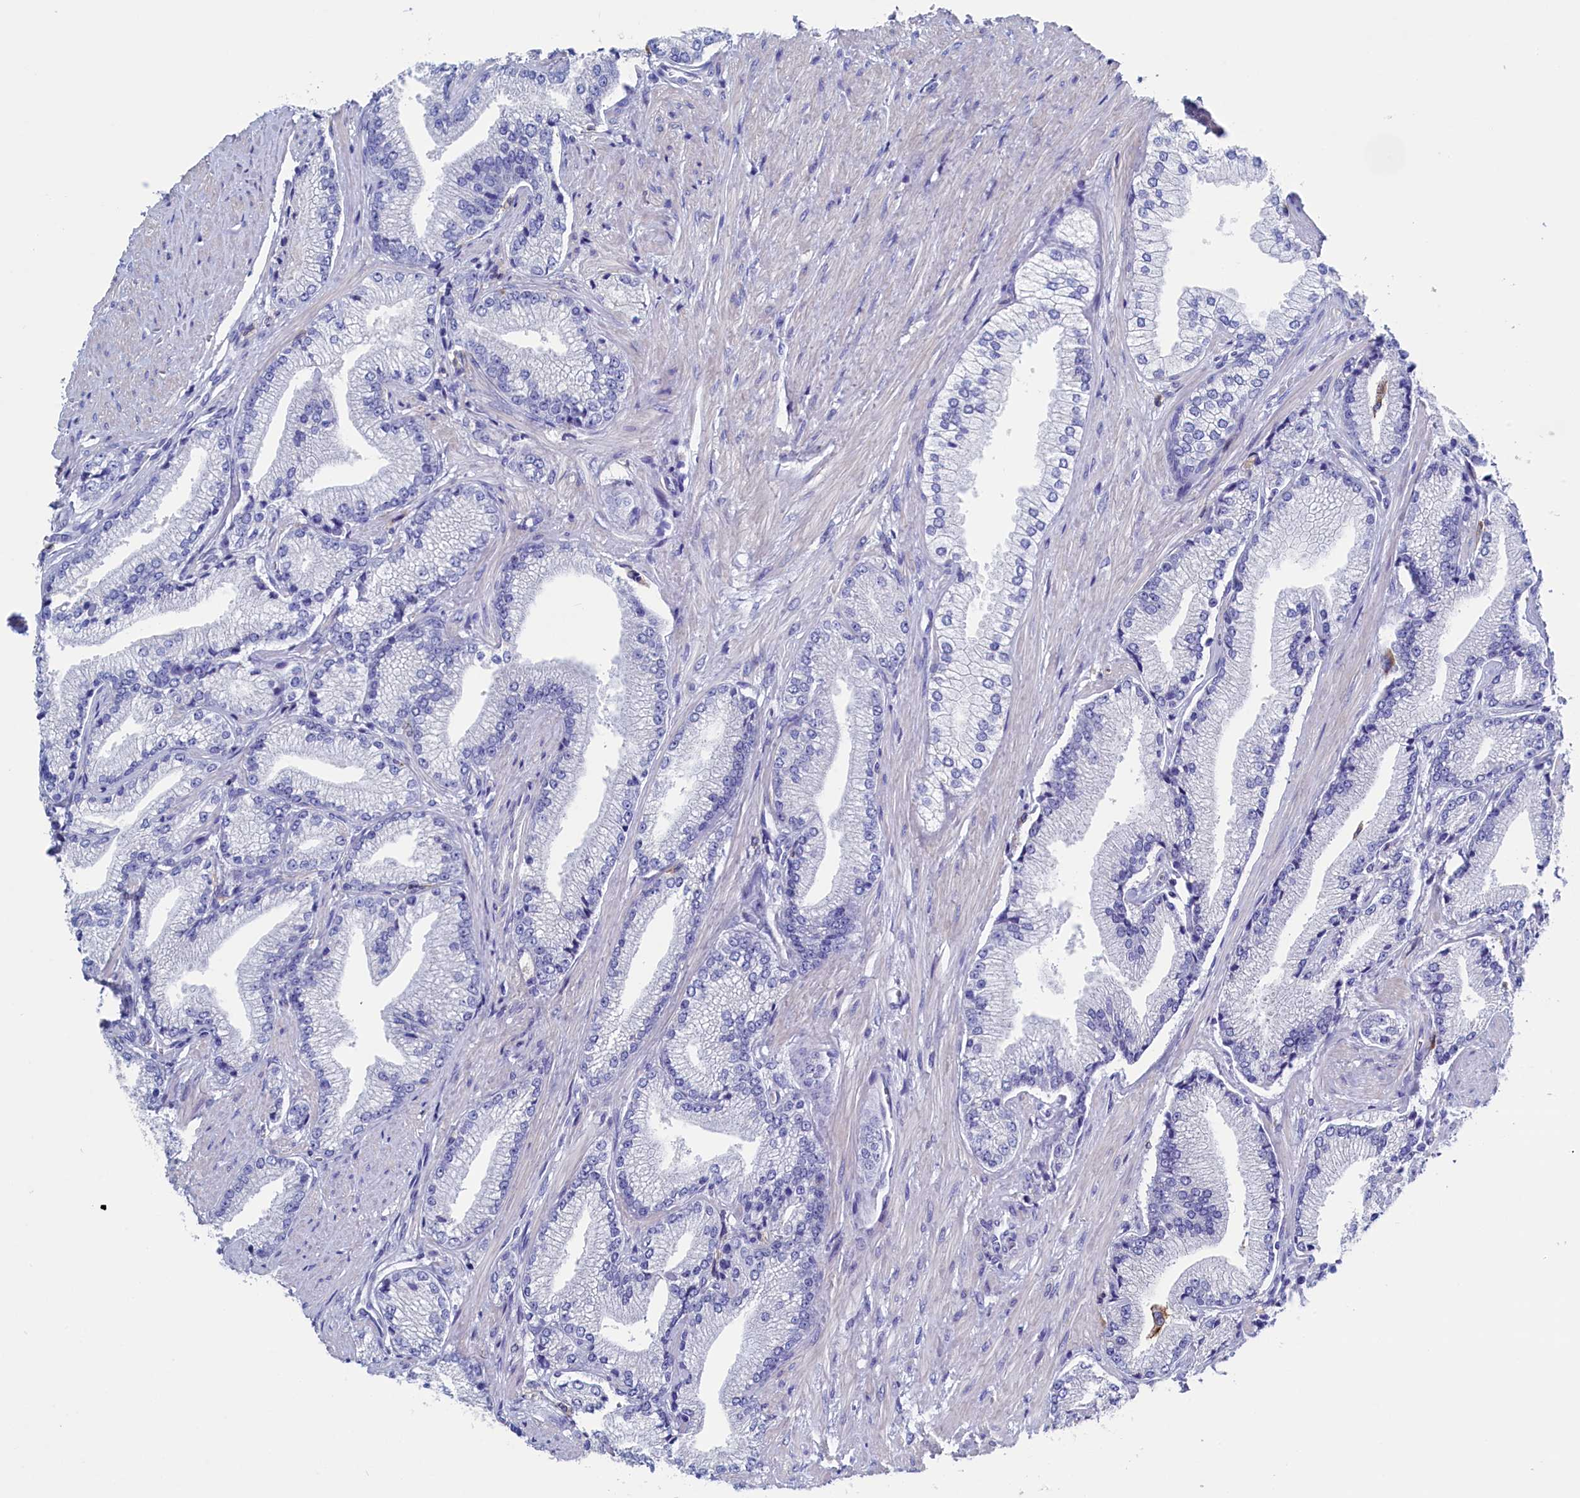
{"staining": {"intensity": "negative", "quantity": "none", "location": "none"}, "tissue": "prostate cancer", "cell_type": "Tumor cells", "image_type": "cancer", "snomed": [{"axis": "morphology", "description": "Adenocarcinoma, High grade"}, {"axis": "topography", "description": "Prostate"}], "caption": "This is an immunohistochemistry photomicrograph of prostate high-grade adenocarcinoma. There is no expression in tumor cells.", "gene": "TYROBP", "patient": {"sex": "male", "age": 67}}